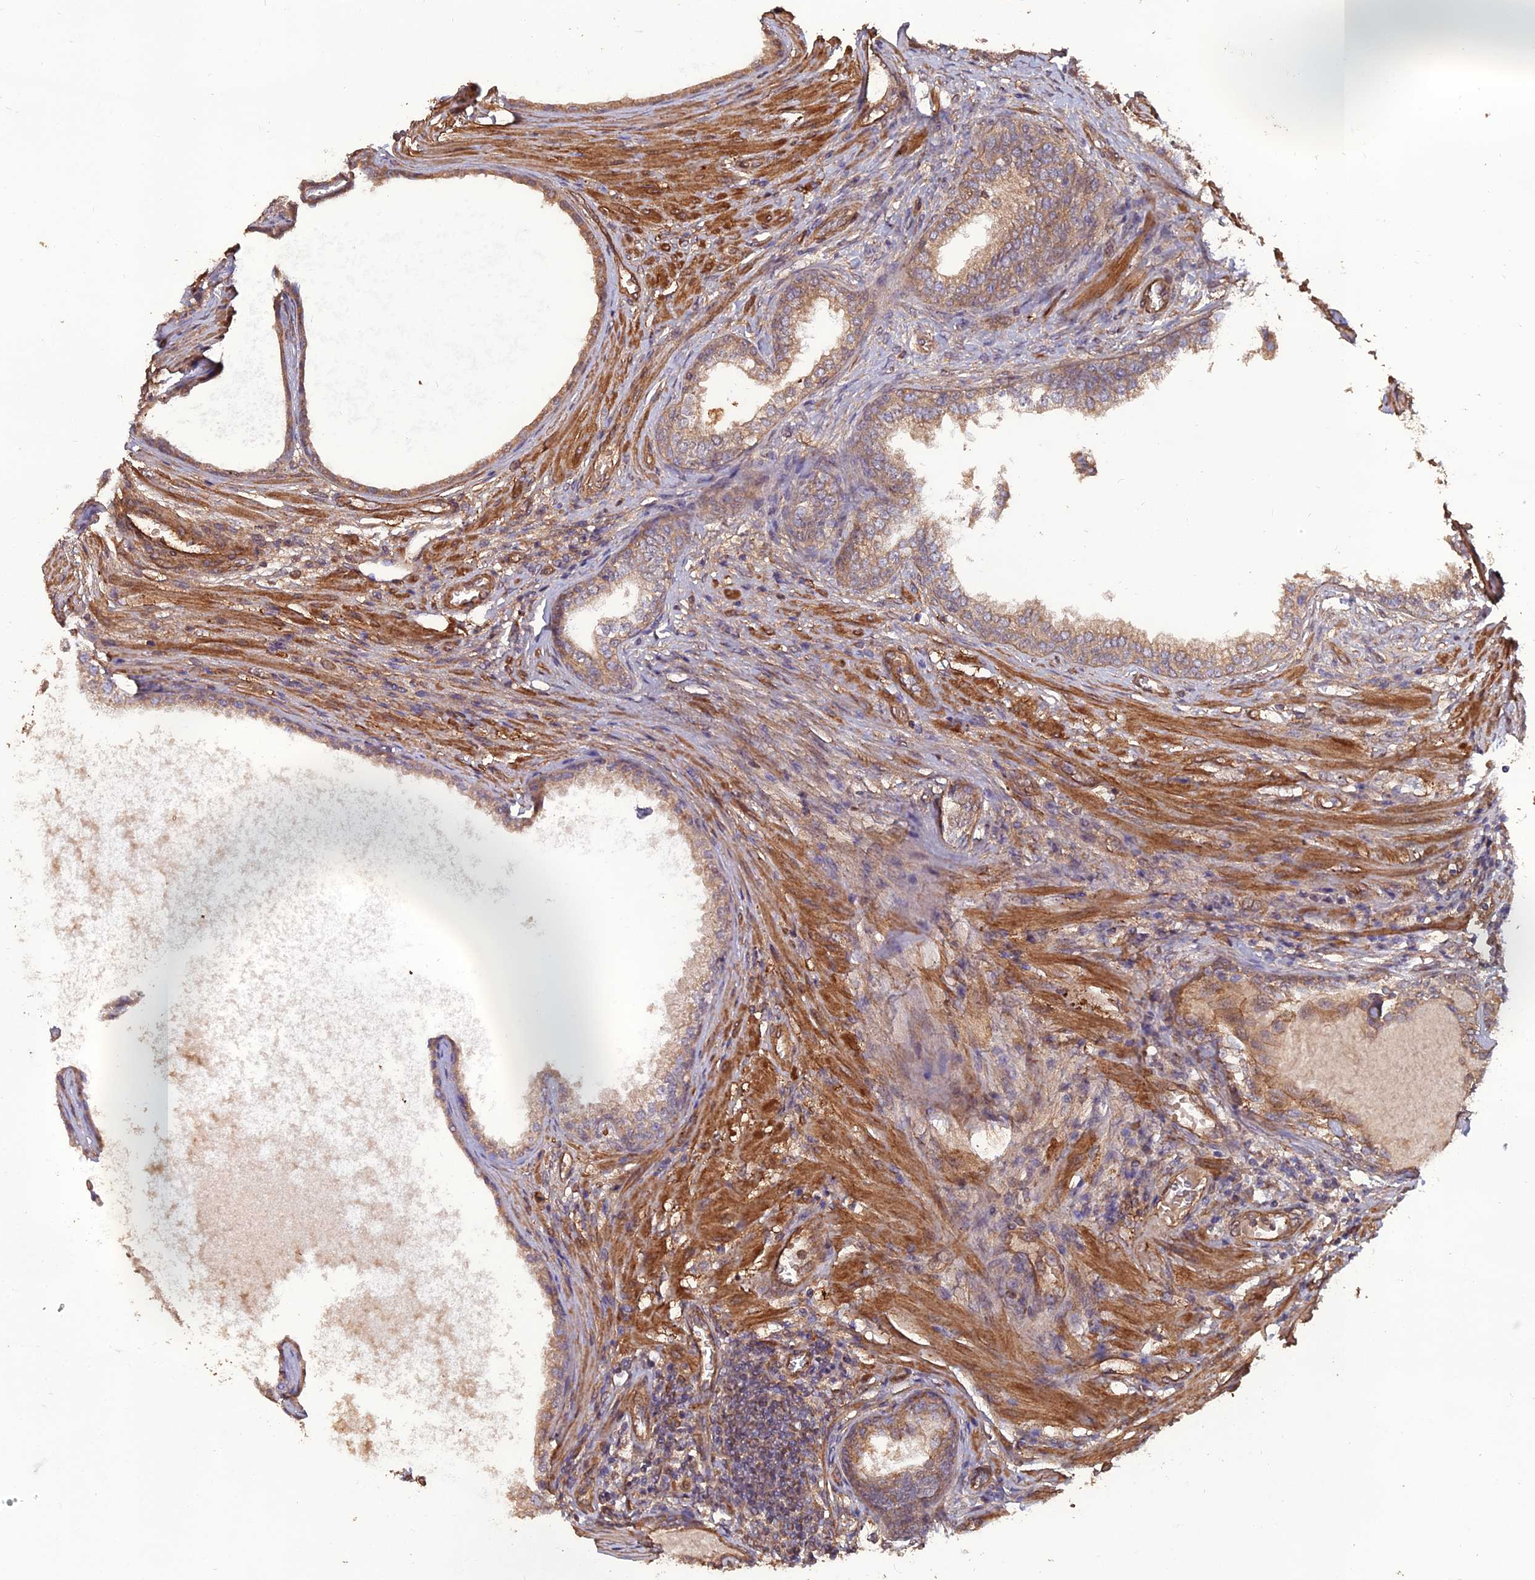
{"staining": {"intensity": "moderate", "quantity": ">75%", "location": "cytoplasmic/membranous"}, "tissue": "prostate", "cell_type": "Glandular cells", "image_type": "normal", "snomed": [{"axis": "morphology", "description": "Normal tissue, NOS"}, {"axis": "topography", "description": "Prostate"}], "caption": "Prostate stained with IHC demonstrates moderate cytoplasmic/membranous staining in about >75% of glandular cells. The protein is stained brown, and the nuclei are stained in blue (DAB (3,3'-diaminobenzidine) IHC with brightfield microscopy, high magnification).", "gene": "ATP6V0A2", "patient": {"sex": "male", "age": 76}}